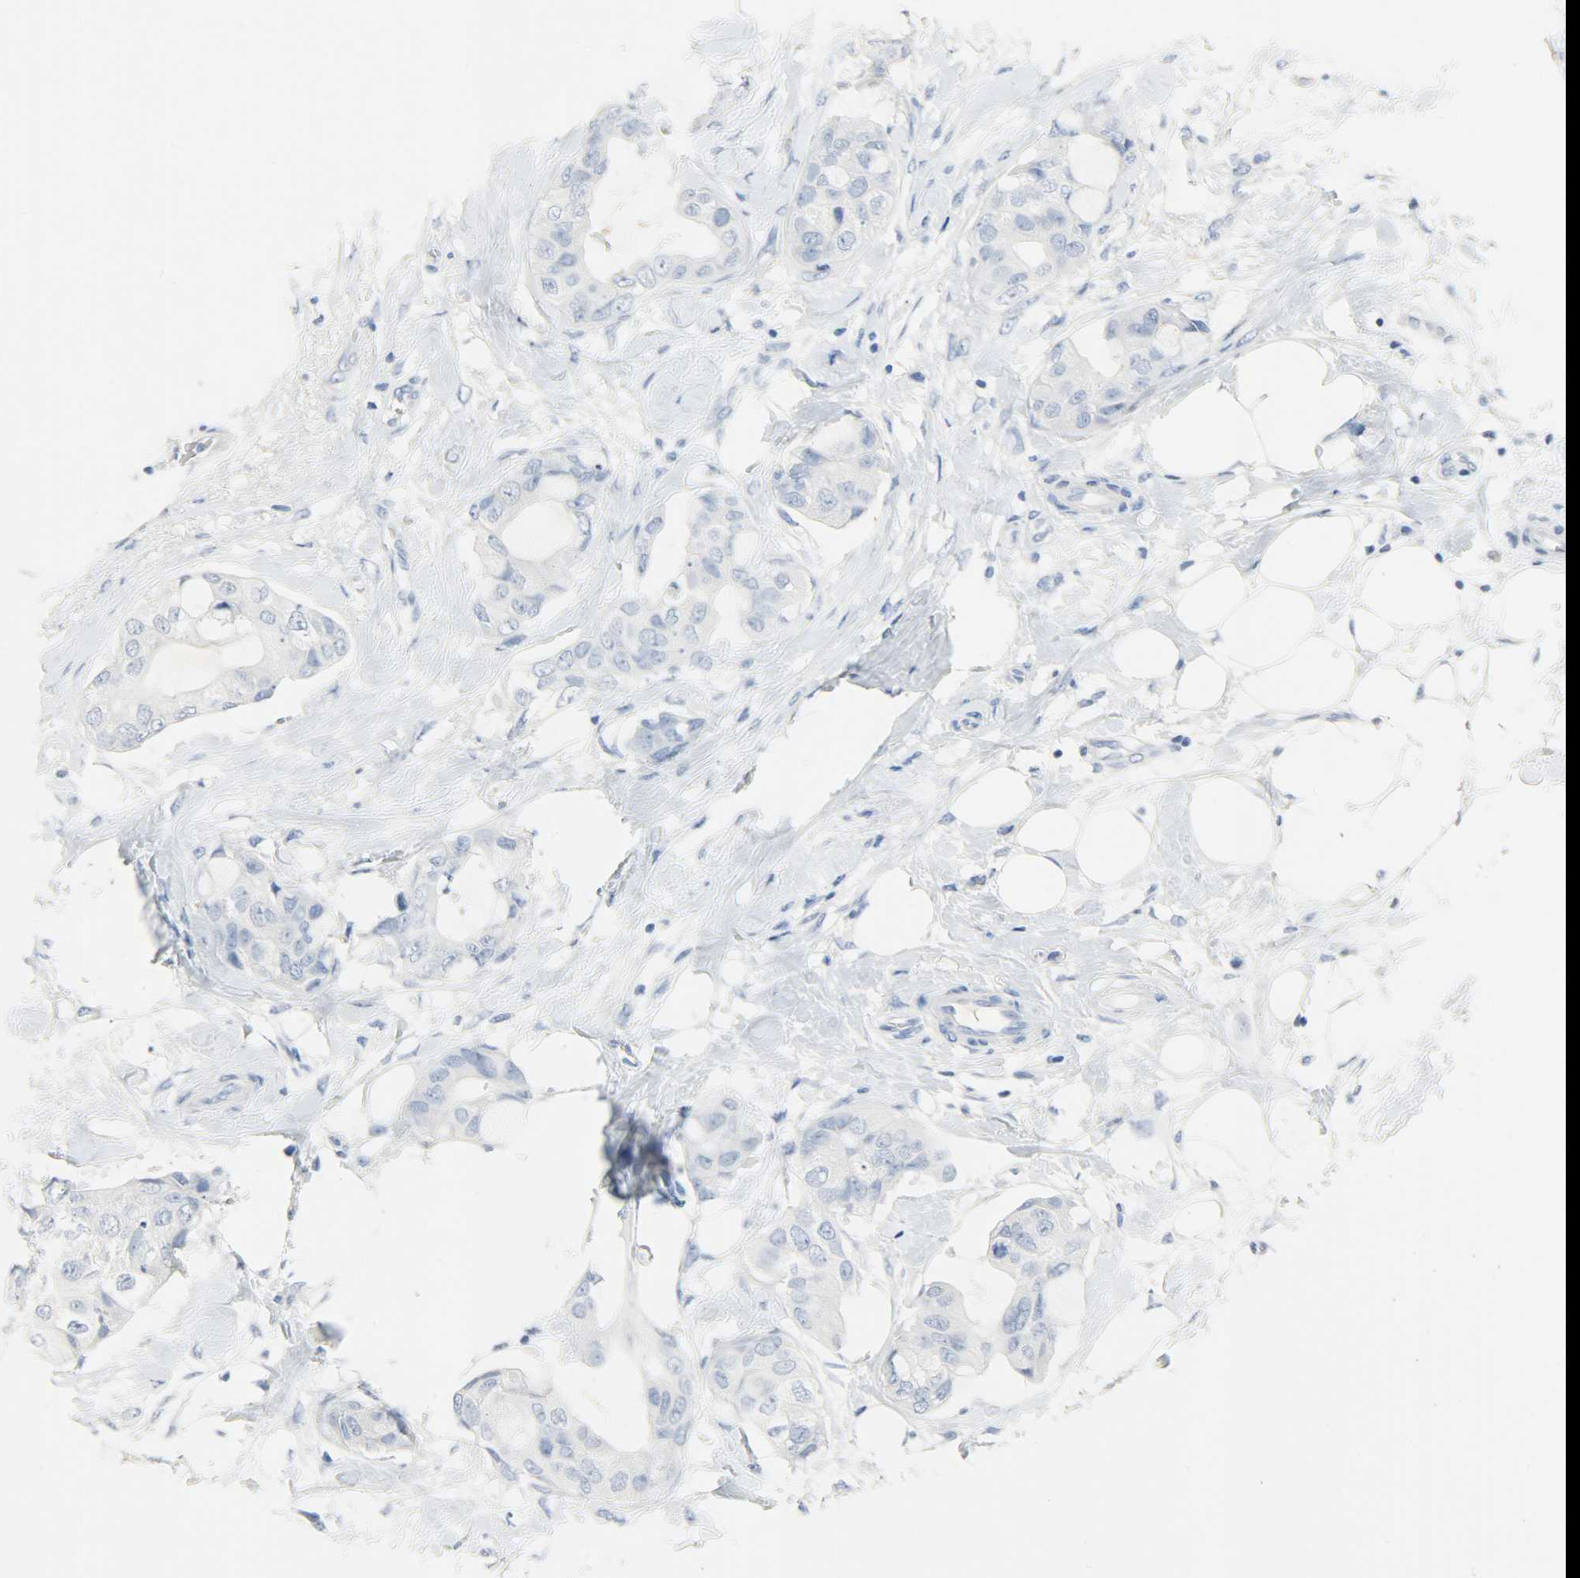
{"staining": {"intensity": "negative", "quantity": "none", "location": "none"}, "tissue": "breast cancer", "cell_type": "Tumor cells", "image_type": "cancer", "snomed": [{"axis": "morphology", "description": "Duct carcinoma"}, {"axis": "topography", "description": "Breast"}], "caption": "This is a histopathology image of immunohistochemistry staining of breast invasive ductal carcinoma, which shows no expression in tumor cells.", "gene": "CRP", "patient": {"sex": "female", "age": 40}}